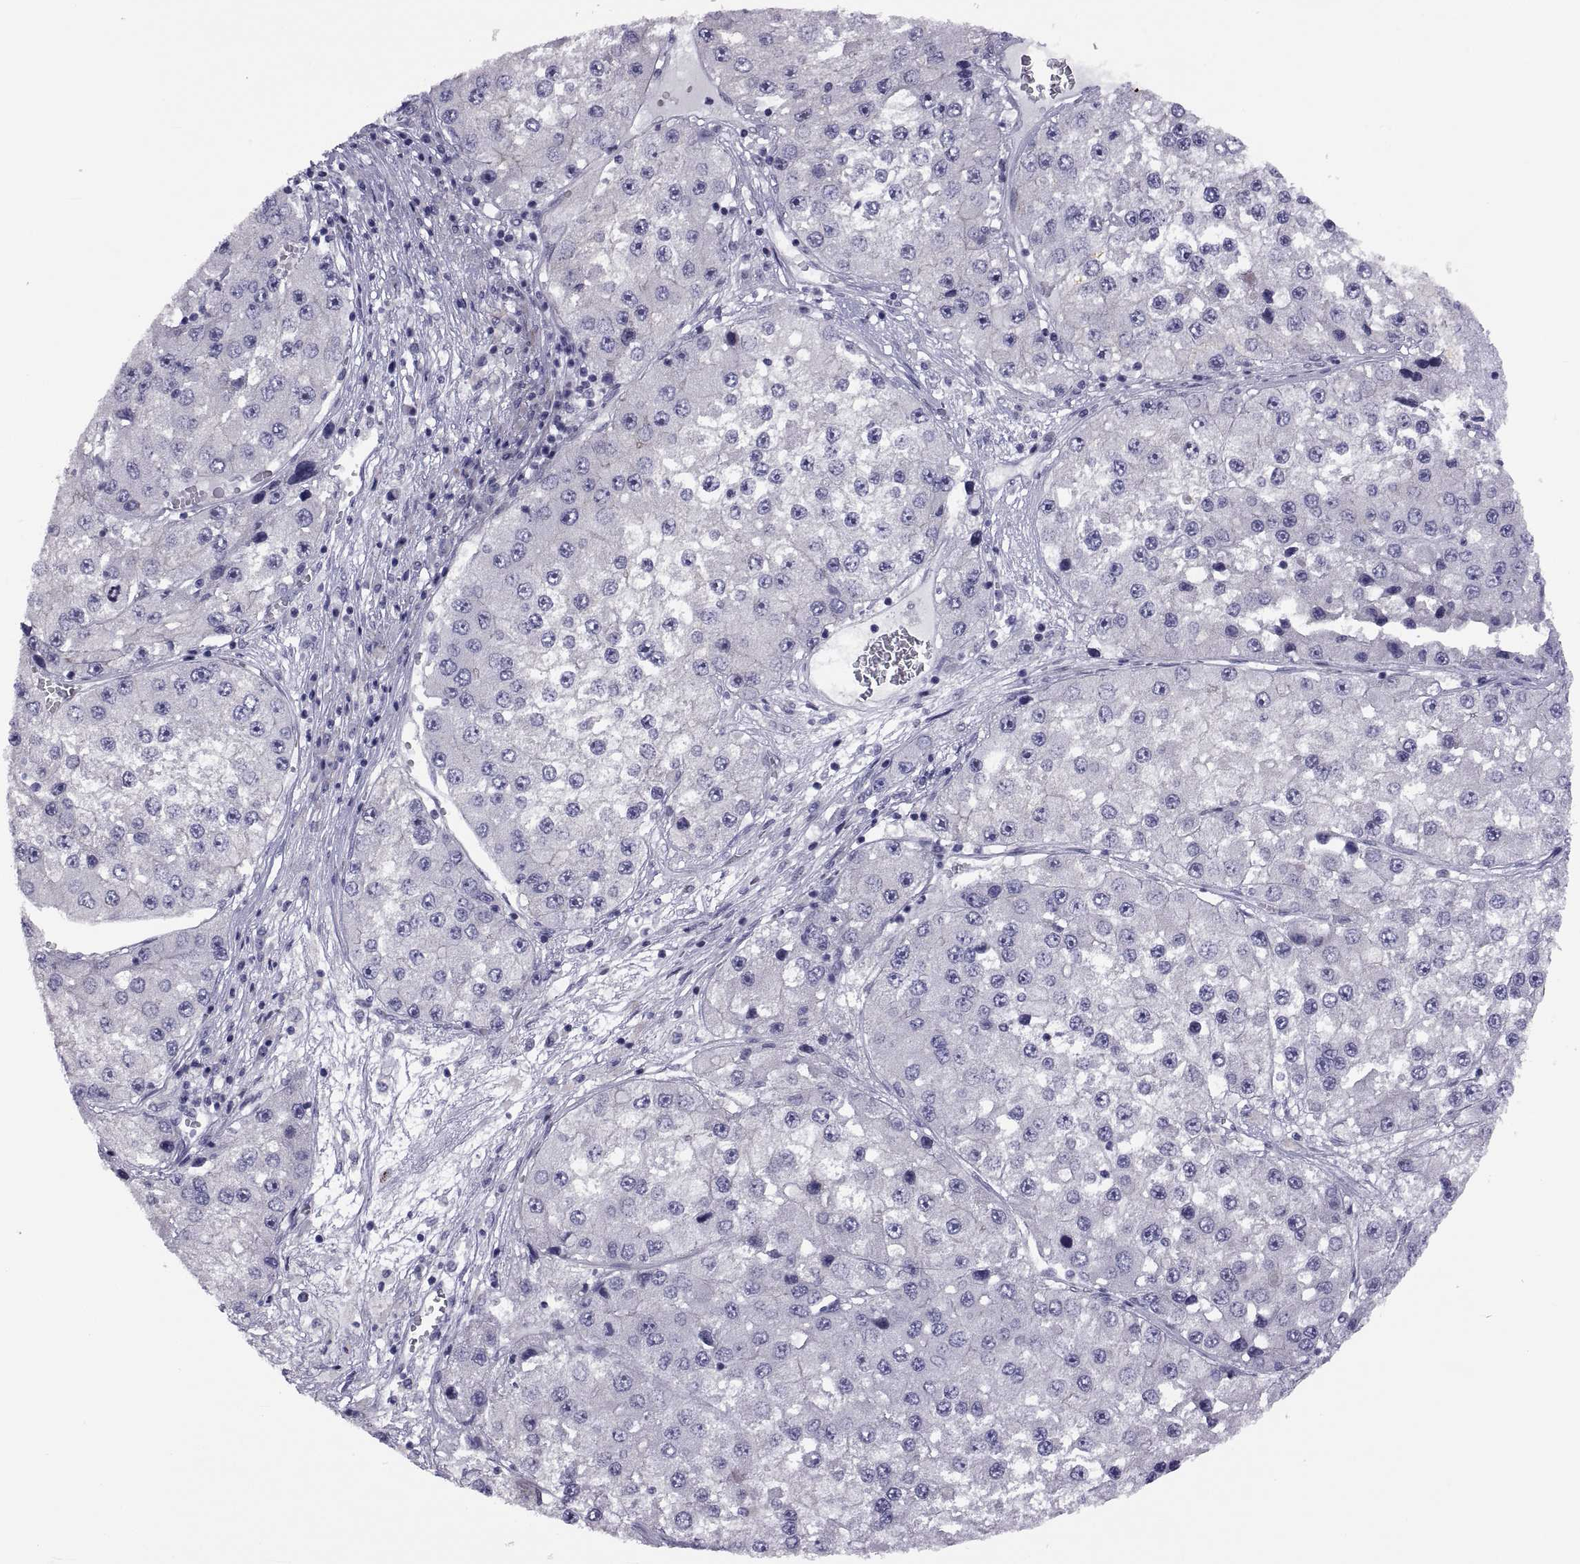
{"staining": {"intensity": "negative", "quantity": "none", "location": "none"}, "tissue": "liver cancer", "cell_type": "Tumor cells", "image_type": "cancer", "snomed": [{"axis": "morphology", "description": "Carcinoma, Hepatocellular, NOS"}, {"axis": "topography", "description": "Liver"}], "caption": "The photomicrograph exhibits no staining of tumor cells in liver cancer.", "gene": "TMEM158", "patient": {"sex": "female", "age": 73}}